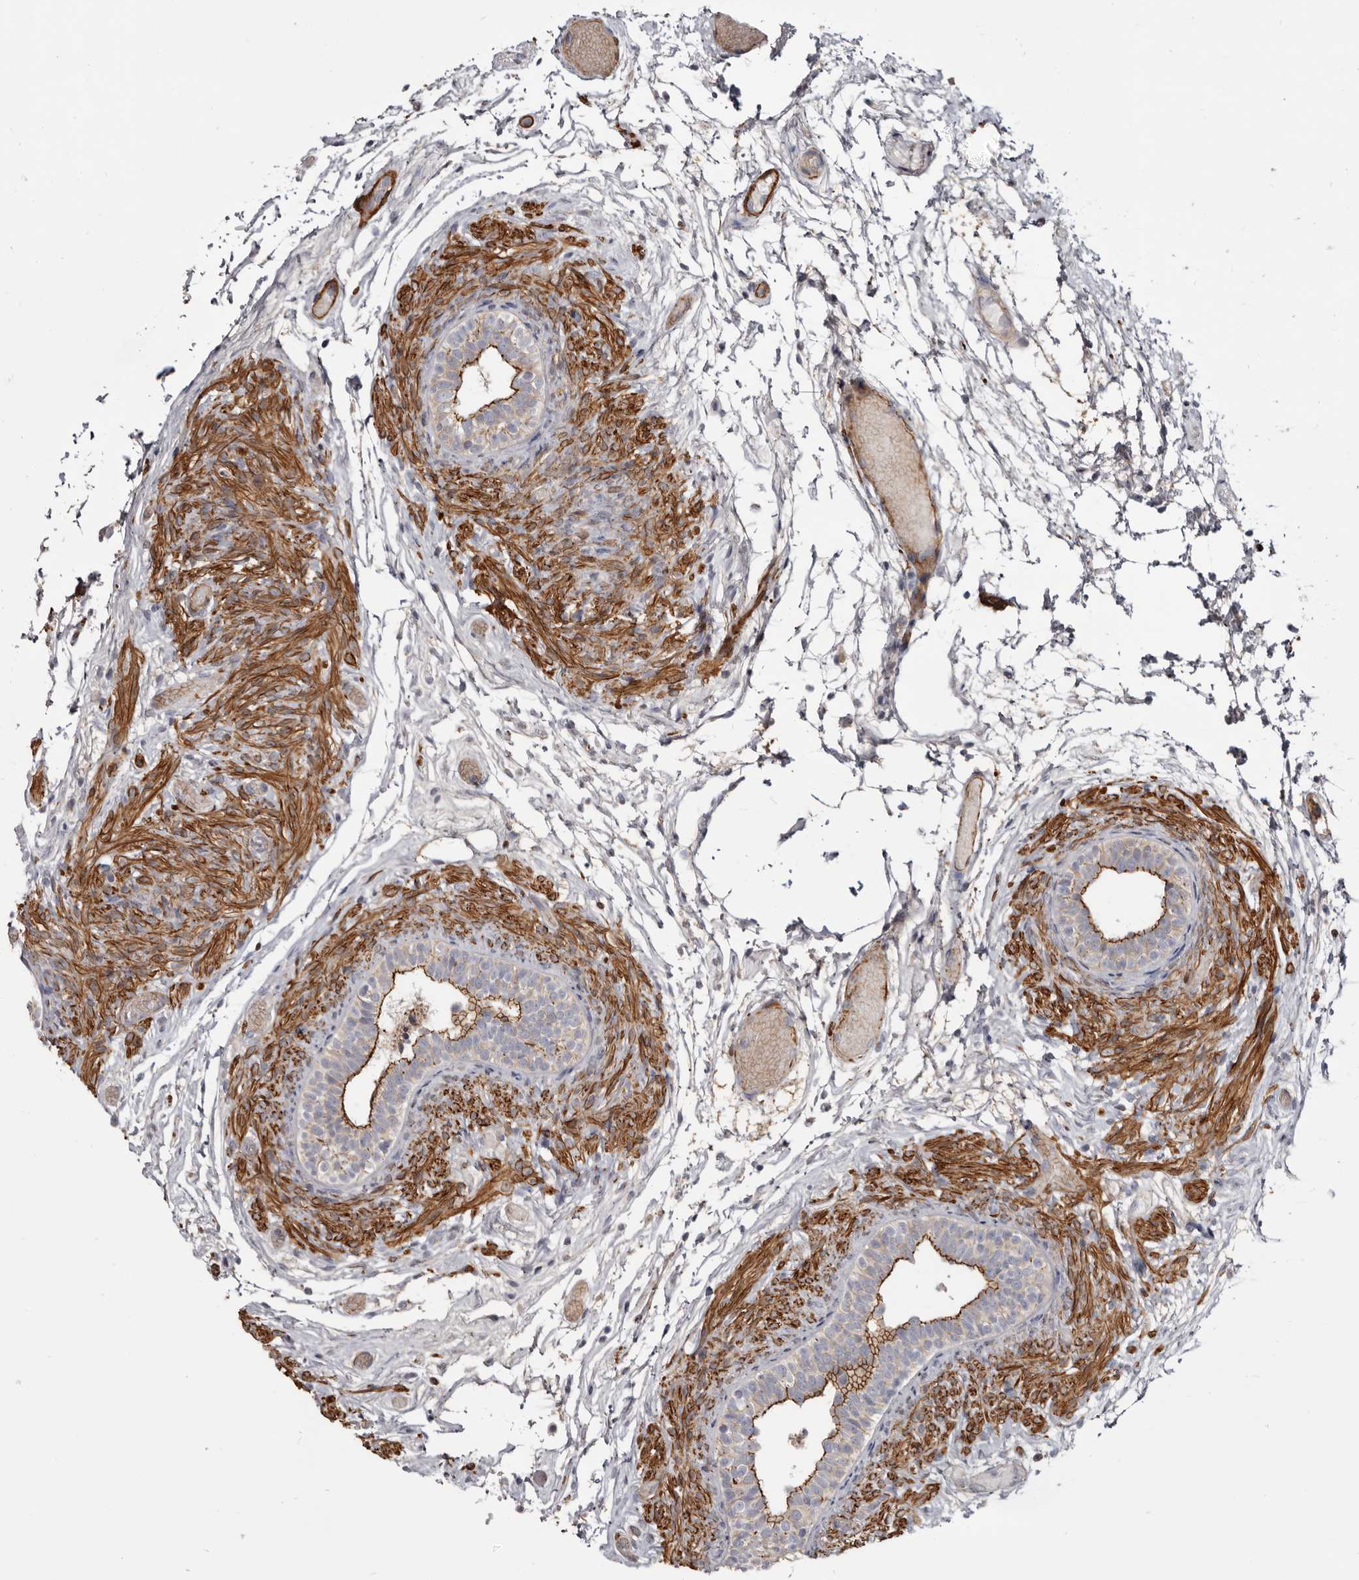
{"staining": {"intensity": "strong", "quantity": "25%-75%", "location": "cytoplasmic/membranous"}, "tissue": "epididymis", "cell_type": "Glandular cells", "image_type": "normal", "snomed": [{"axis": "morphology", "description": "Normal tissue, NOS"}, {"axis": "topography", "description": "Epididymis"}], "caption": "A brown stain labels strong cytoplasmic/membranous staining of a protein in glandular cells of benign human epididymis.", "gene": "CGN", "patient": {"sex": "male", "age": 5}}